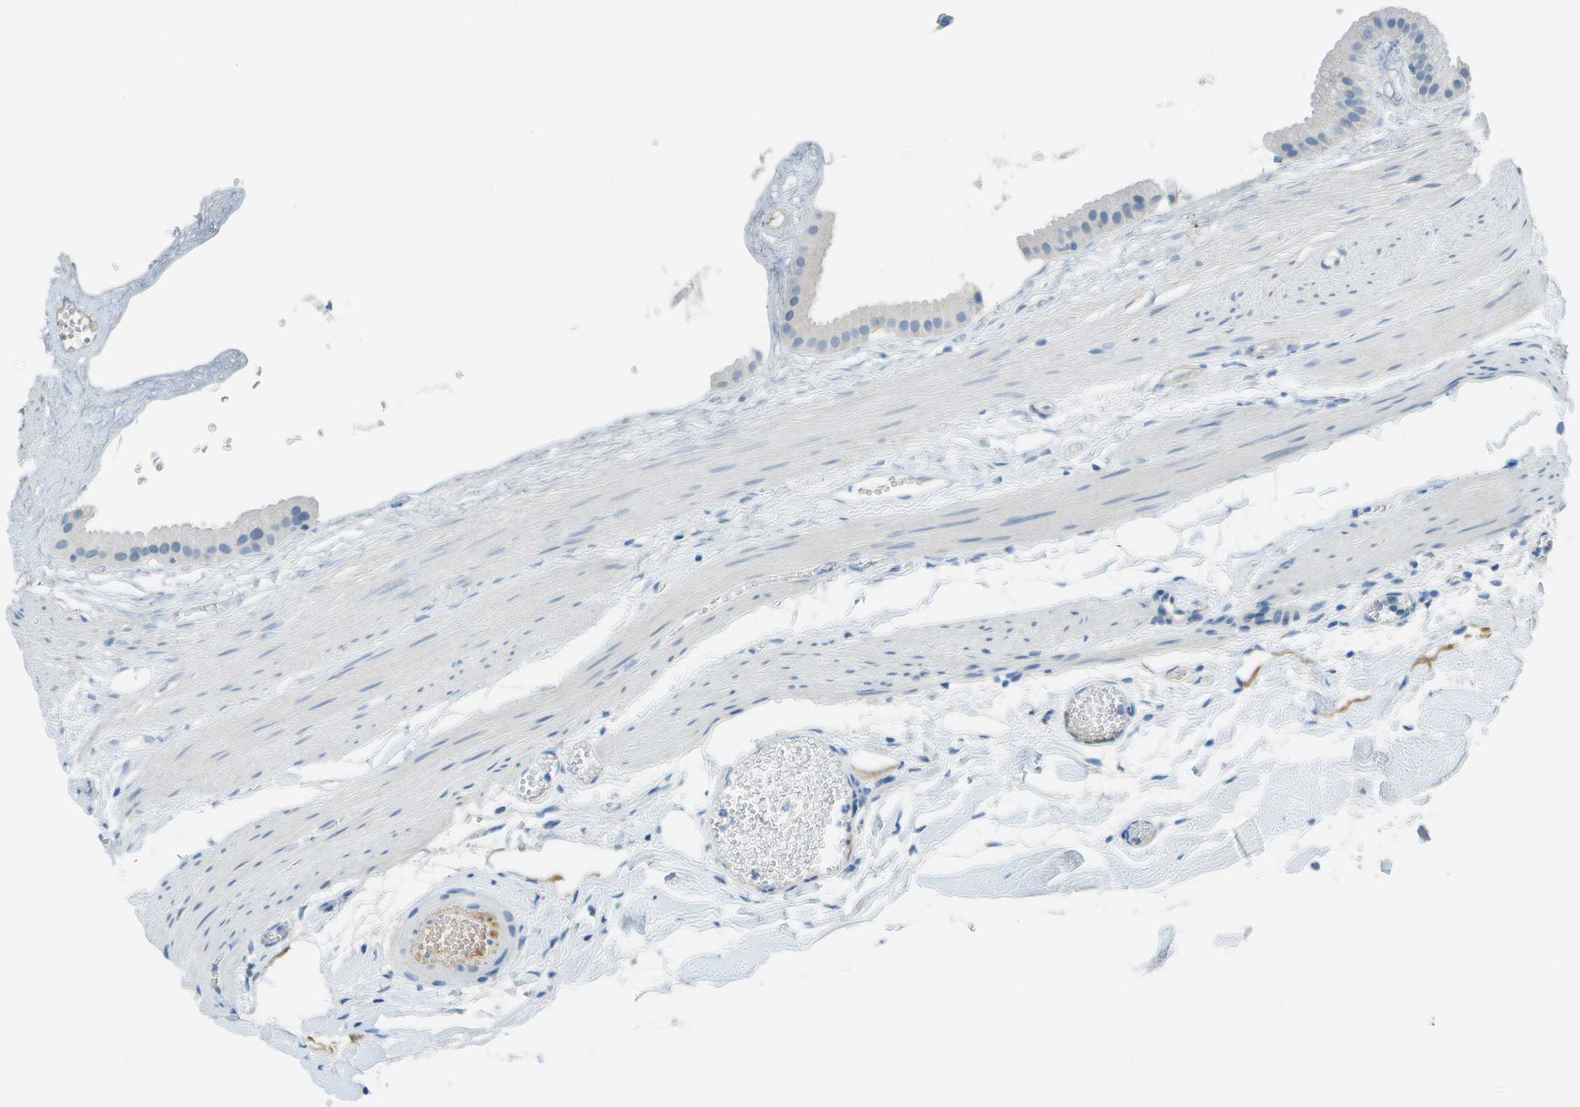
{"staining": {"intensity": "negative", "quantity": "none", "location": "none"}, "tissue": "gallbladder", "cell_type": "Glandular cells", "image_type": "normal", "snomed": [{"axis": "morphology", "description": "Normal tissue, NOS"}, {"axis": "topography", "description": "Gallbladder"}], "caption": "Immunohistochemistry (IHC) image of normal gallbladder stained for a protein (brown), which reveals no staining in glandular cells. The staining was performed using DAB to visualize the protein expression in brown, while the nuclei were stained in blue with hematoxylin (Magnification: 20x).", "gene": "C1S", "patient": {"sex": "female", "age": 64}}